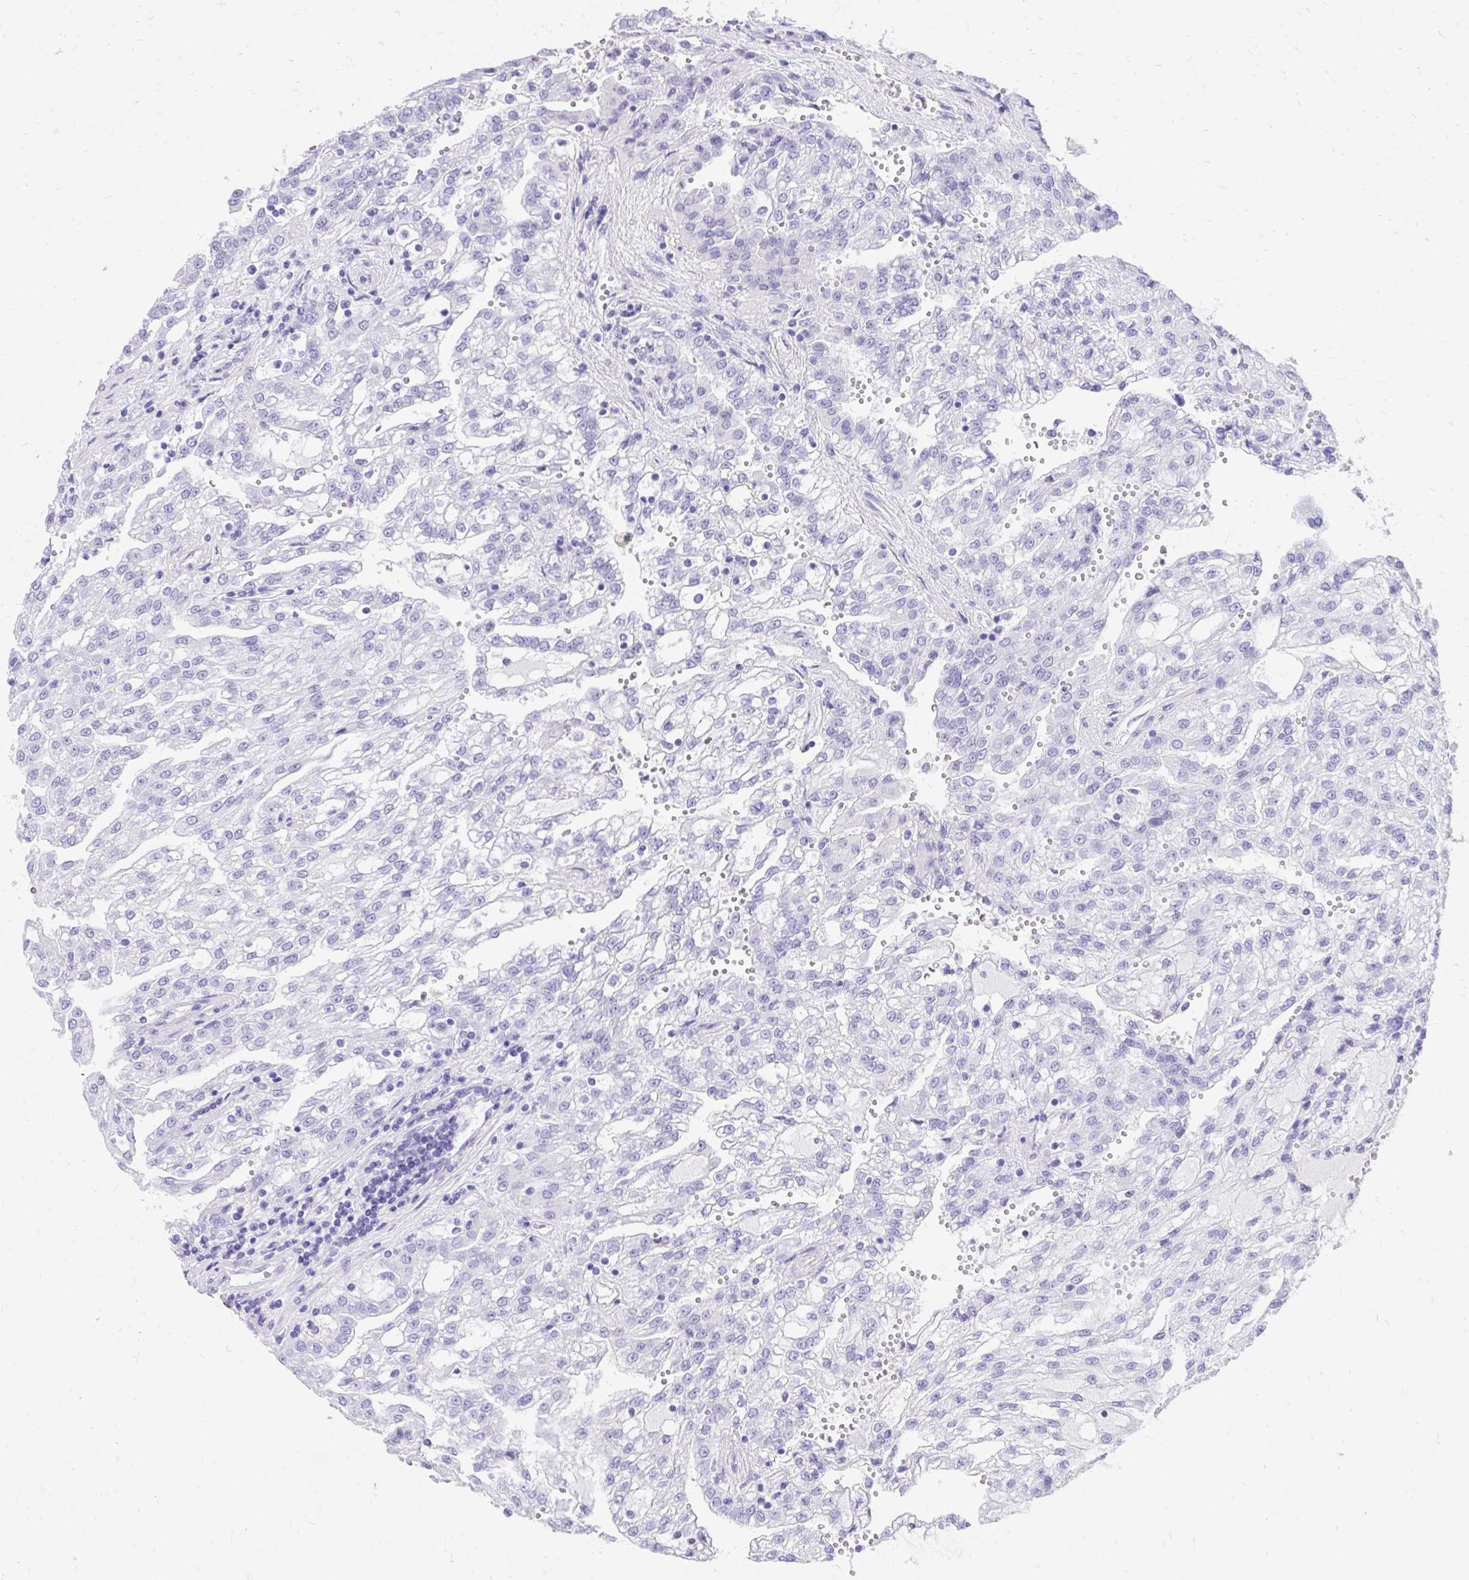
{"staining": {"intensity": "negative", "quantity": "none", "location": "none"}, "tissue": "renal cancer", "cell_type": "Tumor cells", "image_type": "cancer", "snomed": [{"axis": "morphology", "description": "Adenocarcinoma, NOS"}, {"axis": "topography", "description": "Kidney"}], "caption": "High power microscopy micrograph of an IHC micrograph of renal adenocarcinoma, revealing no significant expression in tumor cells.", "gene": "KCNN4", "patient": {"sex": "male", "age": 63}}